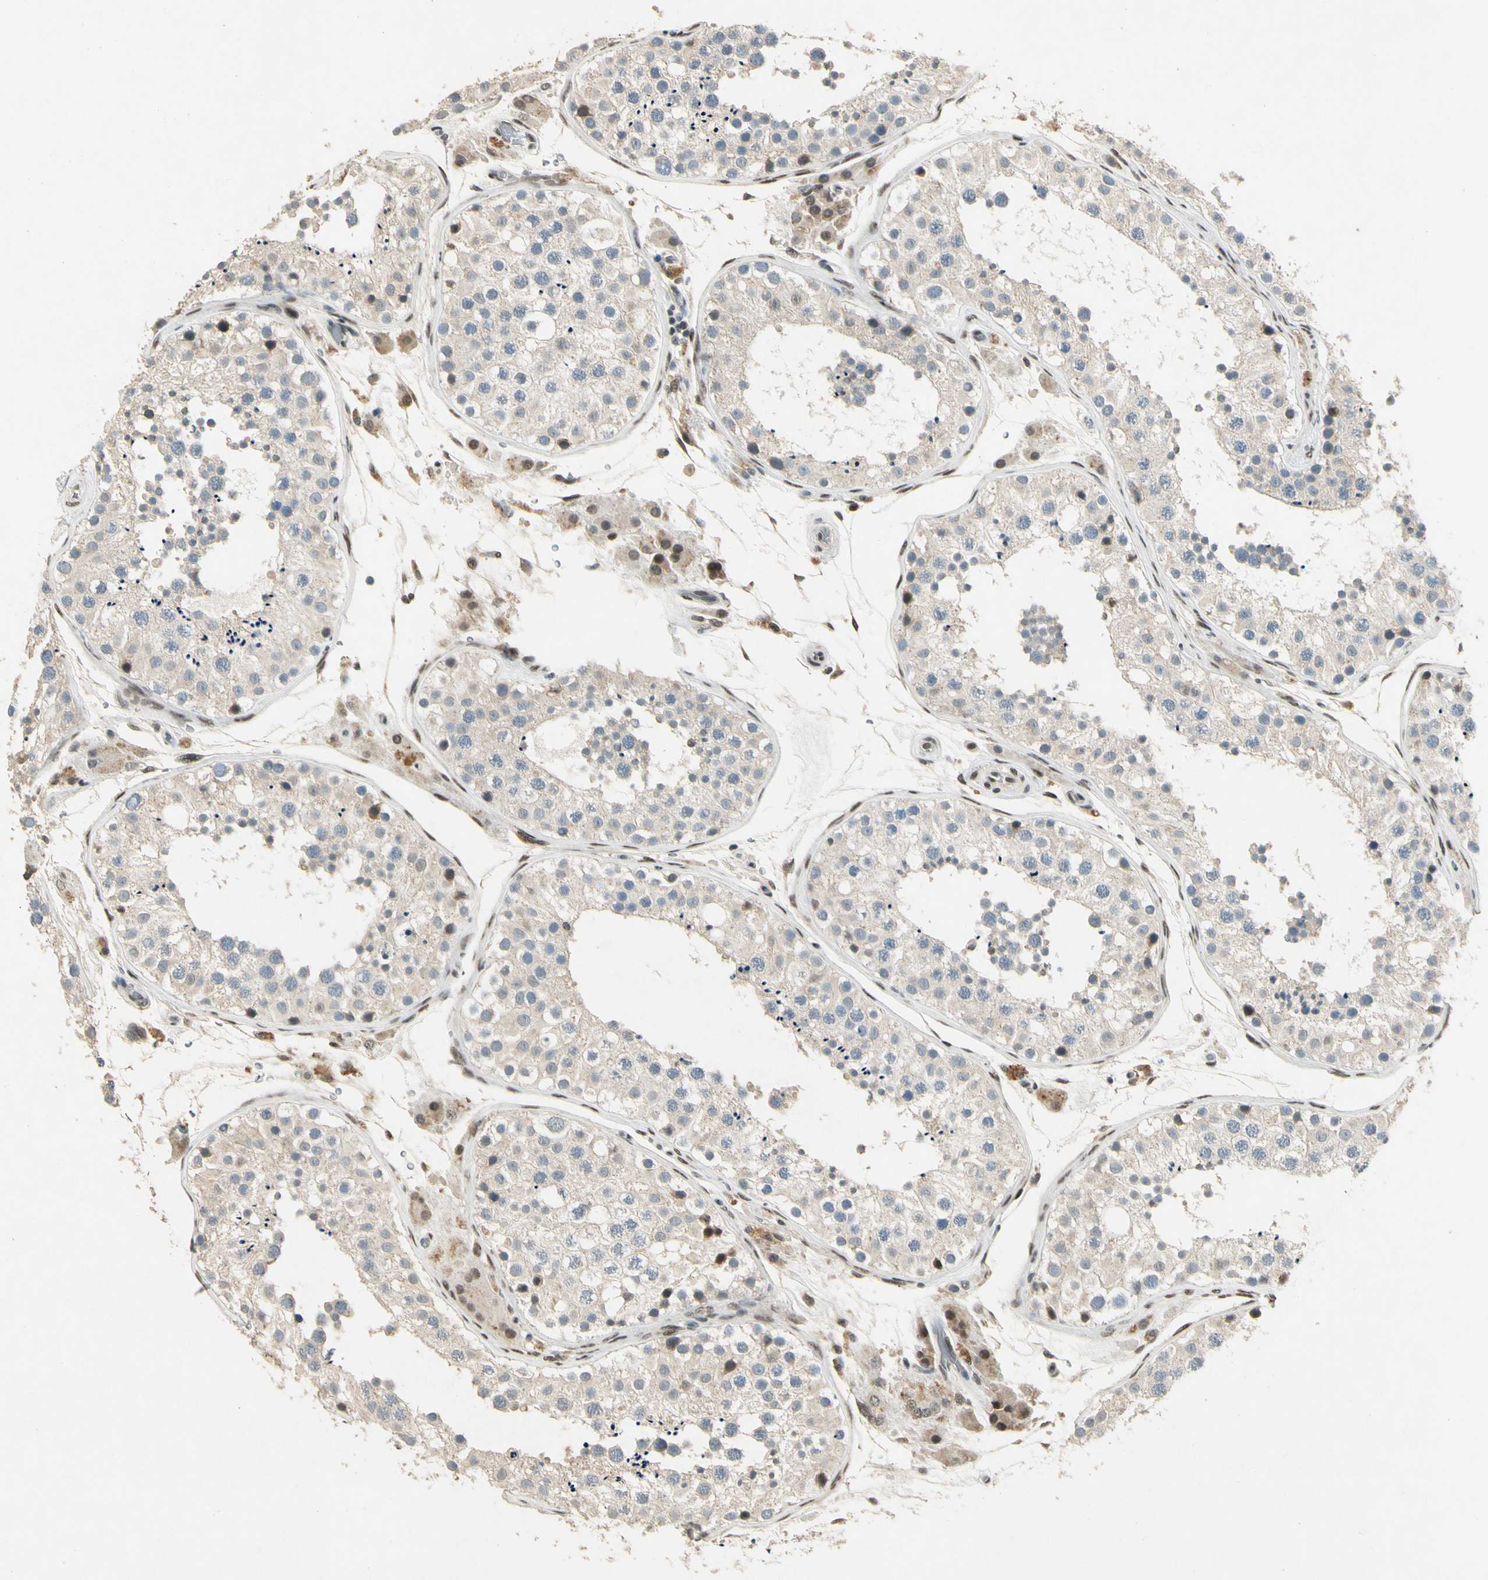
{"staining": {"intensity": "weak", "quantity": "25%-75%", "location": "cytoplasmic/membranous"}, "tissue": "testis", "cell_type": "Cells in seminiferous ducts", "image_type": "normal", "snomed": [{"axis": "morphology", "description": "Normal tissue, NOS"}, {"axis": "topography", "description": "Testis"}, {"axis": "topography", "description": "Epididymis"}], "caption": "Protein staining of benign testis shows weak cytoplasmic/membranous expression in about 25%-75% of cells in seminiferous ducts.", "gene": "ZBTB4", "patient": {"sex": "male", "age": 26}}